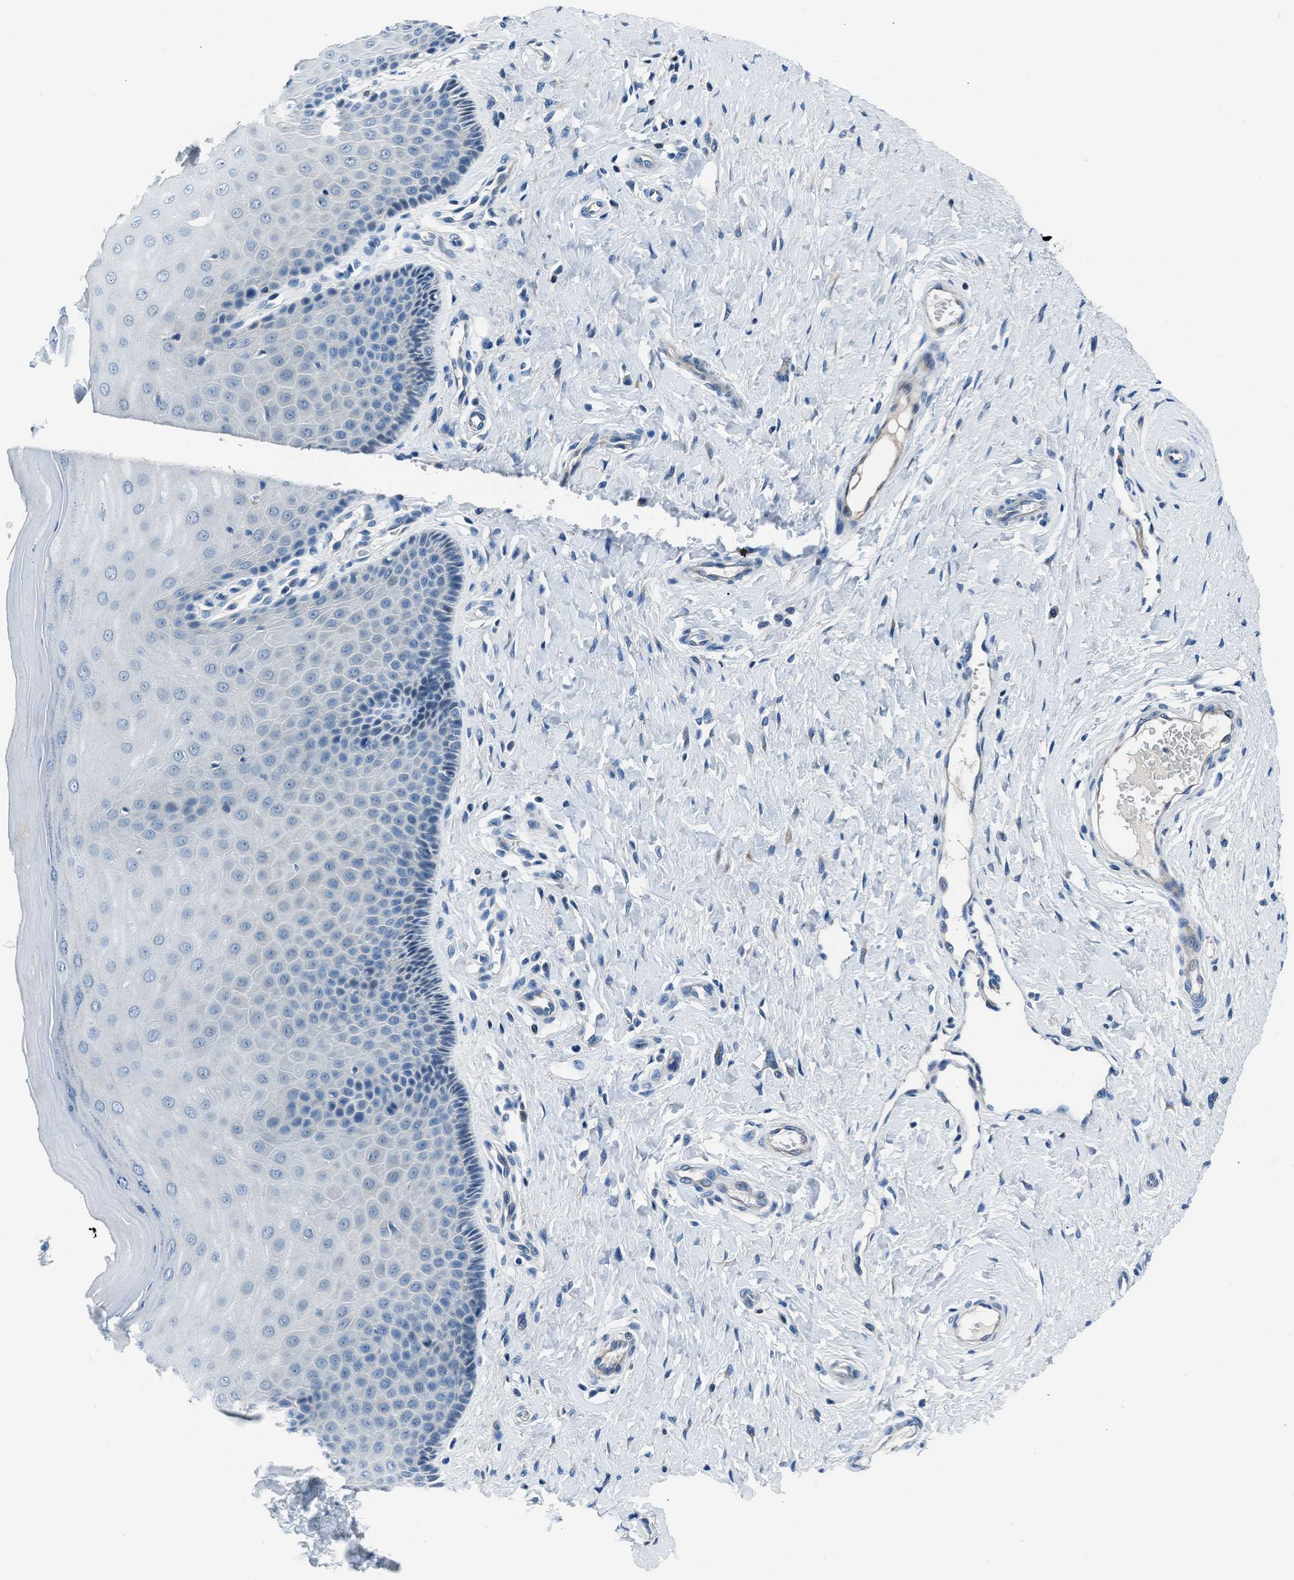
{"staining": {"intensity": "weak", "quantity": "<25%", "location": "cytoplasmic/membranous"}, "tissue": "cervix", "cell_type": "Glandular cells", "image_type": "normal", "snomed": [{"axis": "morphology", "description": "Normal tissue, NOS"}, {"axis": "topography", "description": "Cervix"}], "caption": "This is an immunohistochemistry image of normal cervix. There is no staining in glandular cells.", "gene": "SLC38A6", "patient": {"sex": "female", "age": 55}}